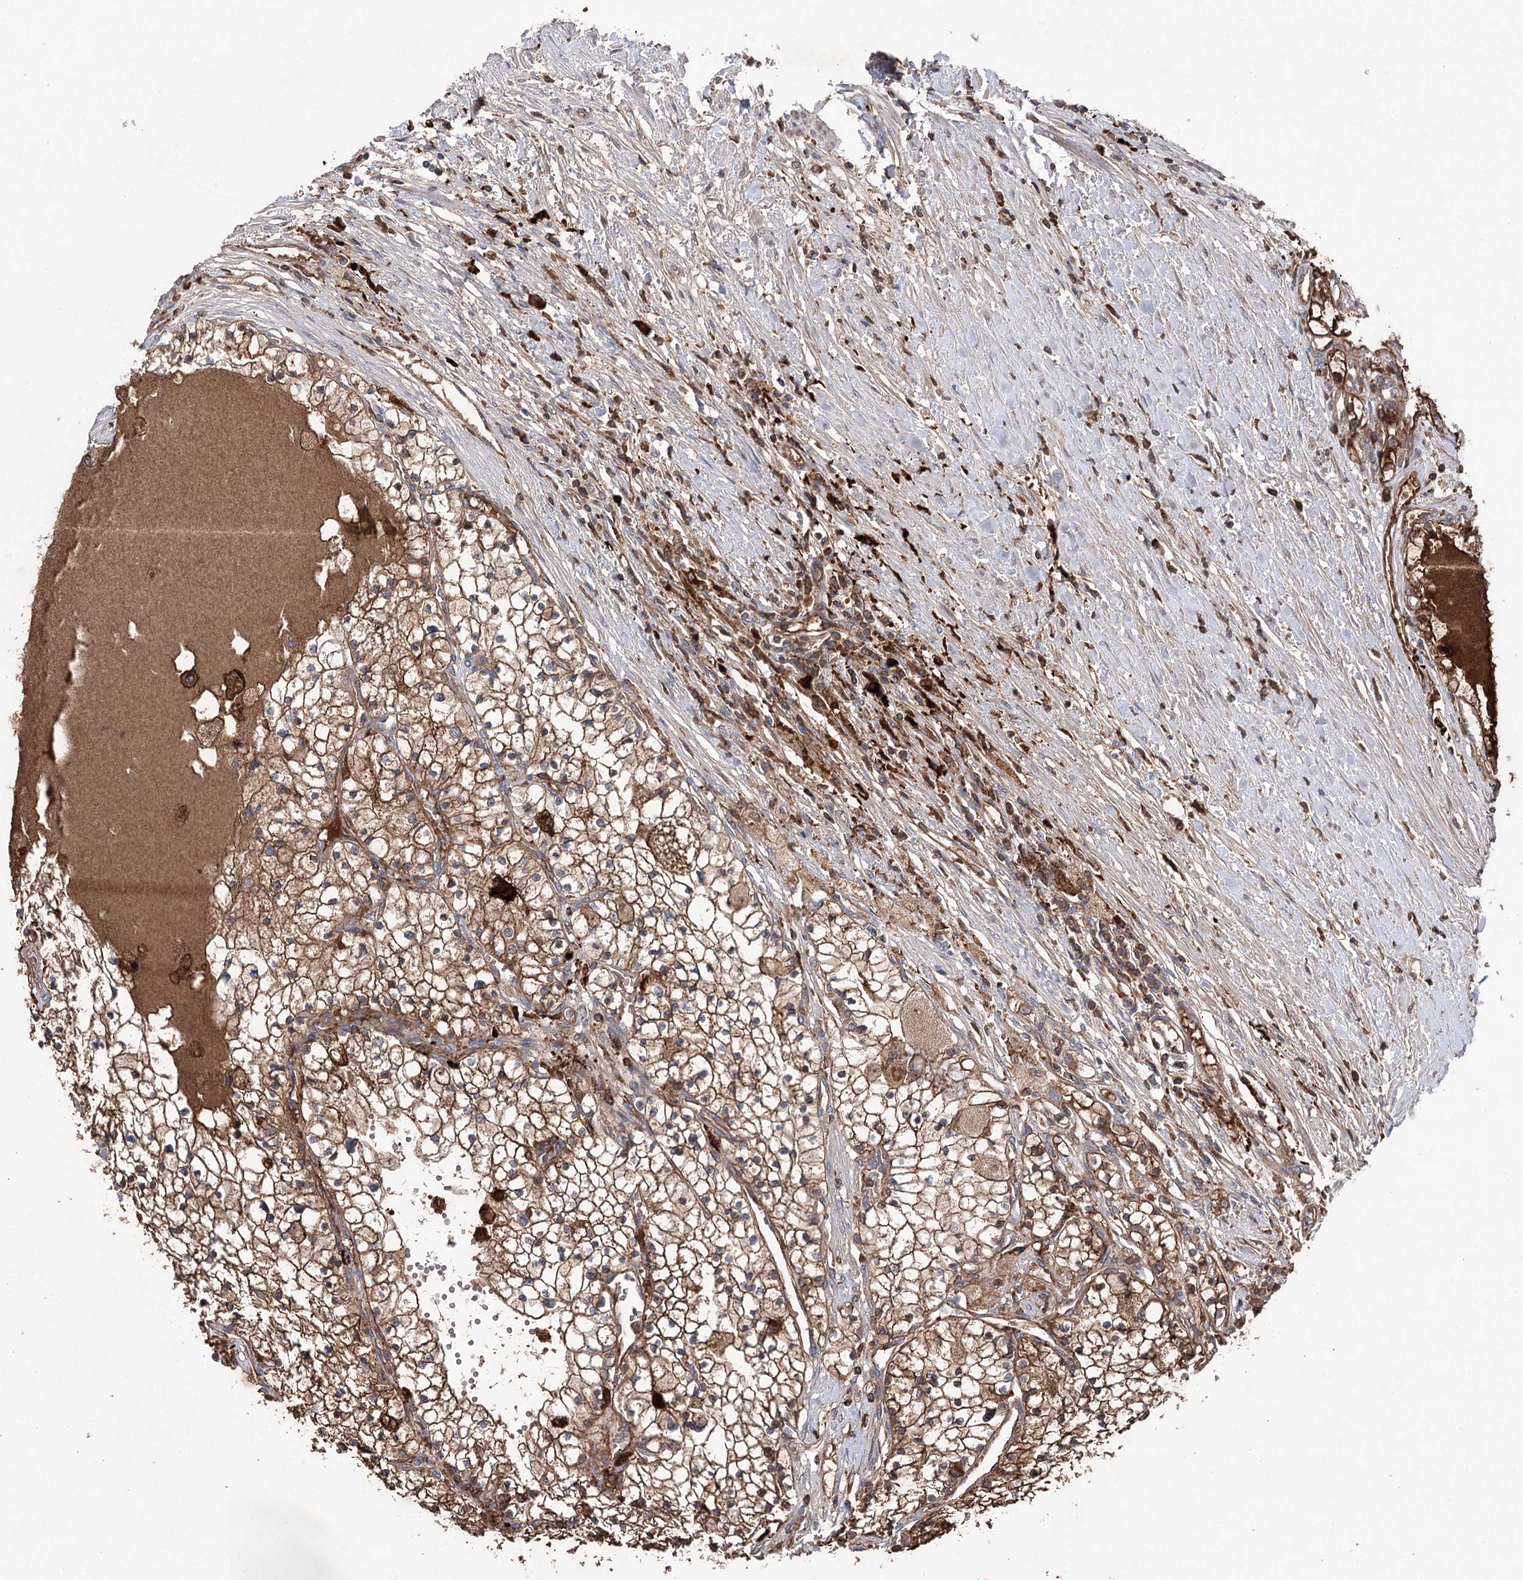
{"staining": {"intensity": "moderate", "quantity": ">75%", "location": "cytoplasmic/membranous"}, "tissue": "renal cancer", "cell_type": "Tumor cells", "image_type": "cancer", "snomed": [{"axis": "morphology", "description": "Normal tissue, NOS"}, {"axis": "morphology", "description": "Adenocarcinoma, NOS"}, {"axis": "topography", "description": "Kidney"}], "caption": "High-power microscopy captured an immunohistochemistry (IHC) photomicrograph of renal adenocarcinoma, revealing moderate cytoplasmic/membranous expression in approximately >75% of tumor cells.", "gene": "OTUD1", "patient": {"sex": "male", "age": 68}}